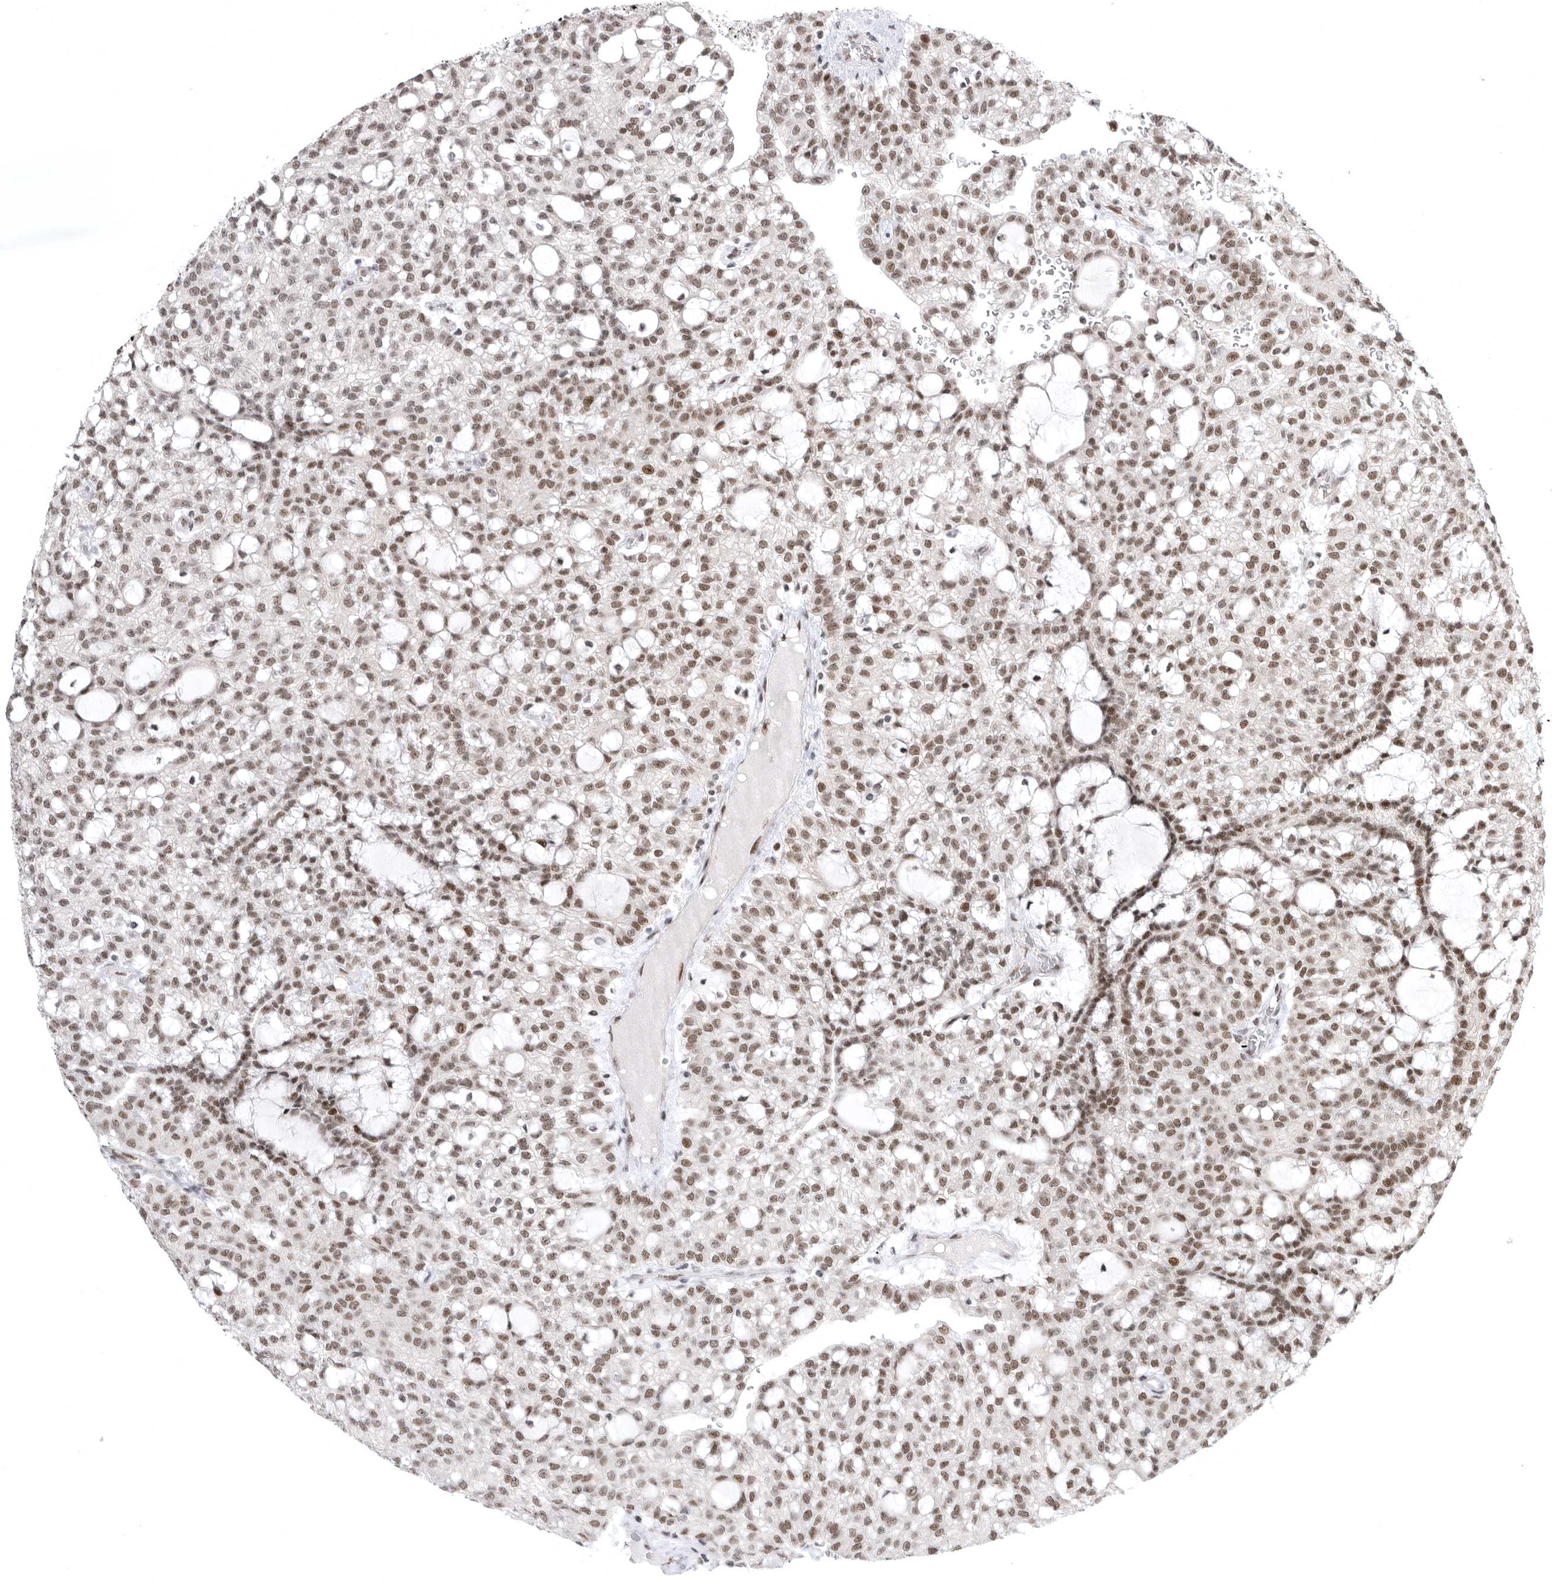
{"staining": {"intensity": "weak", "quantity": ">75%", "location": "nuclear"}, "tissue": "renal cancer", "cell_type": "Tumor cells", "image_type": "cancer", "snomed": [{"axis": "morphology", "description": "Adenocarcinoma, NOS"}, {"axis": "topography", "description": "Kidney"}], "caption": "Weak nuclear protein staining is appreciated in approximately >75% of tumor cells in renal cancer.", "gene": "ZNF830", "patient": {"sex": "male", "age": 63}}